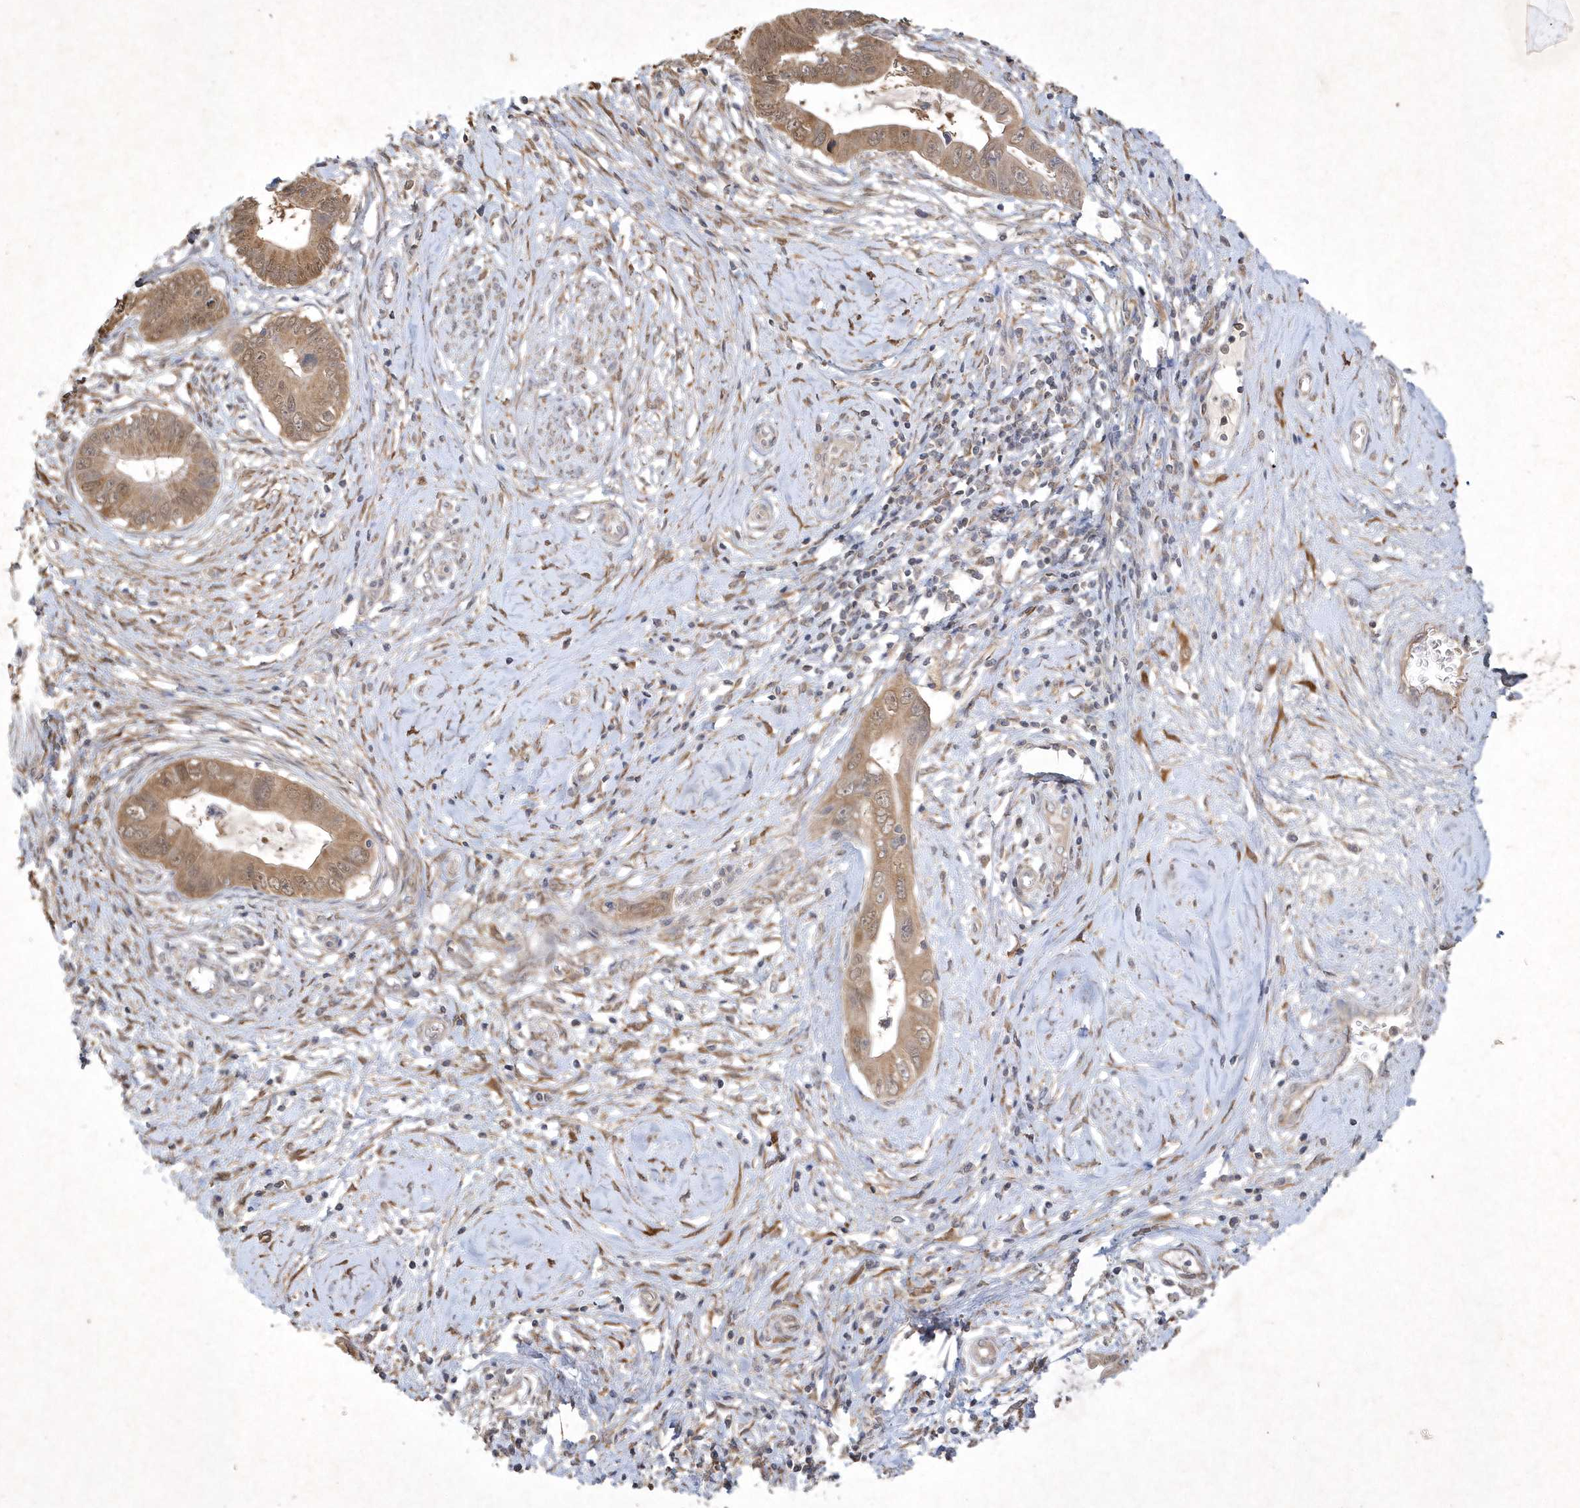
{"staining": {"intensity": "moderate", "quantity": ">75%", "location": "cytoplasmic/membranous,nuclear"}, "tissue": "cervical cancer", "cell_type": "Tumor cells", "image_type": "cancer", "snomed": [{"axis": "morphology", "description": "Adenocarcinoma, NOS"}, {"axis": "topography", "description": "Cervix"}], "caption": "Cervical cancer (adenocarcinoma) was stained to show a protein in brown. There is medium levels of moderate cytoplasmic/membranous and nuclear expression in about >75% of tumor cells.", "gene": "AKR7A2", "patient": {"sex": "female", "age": 44}}